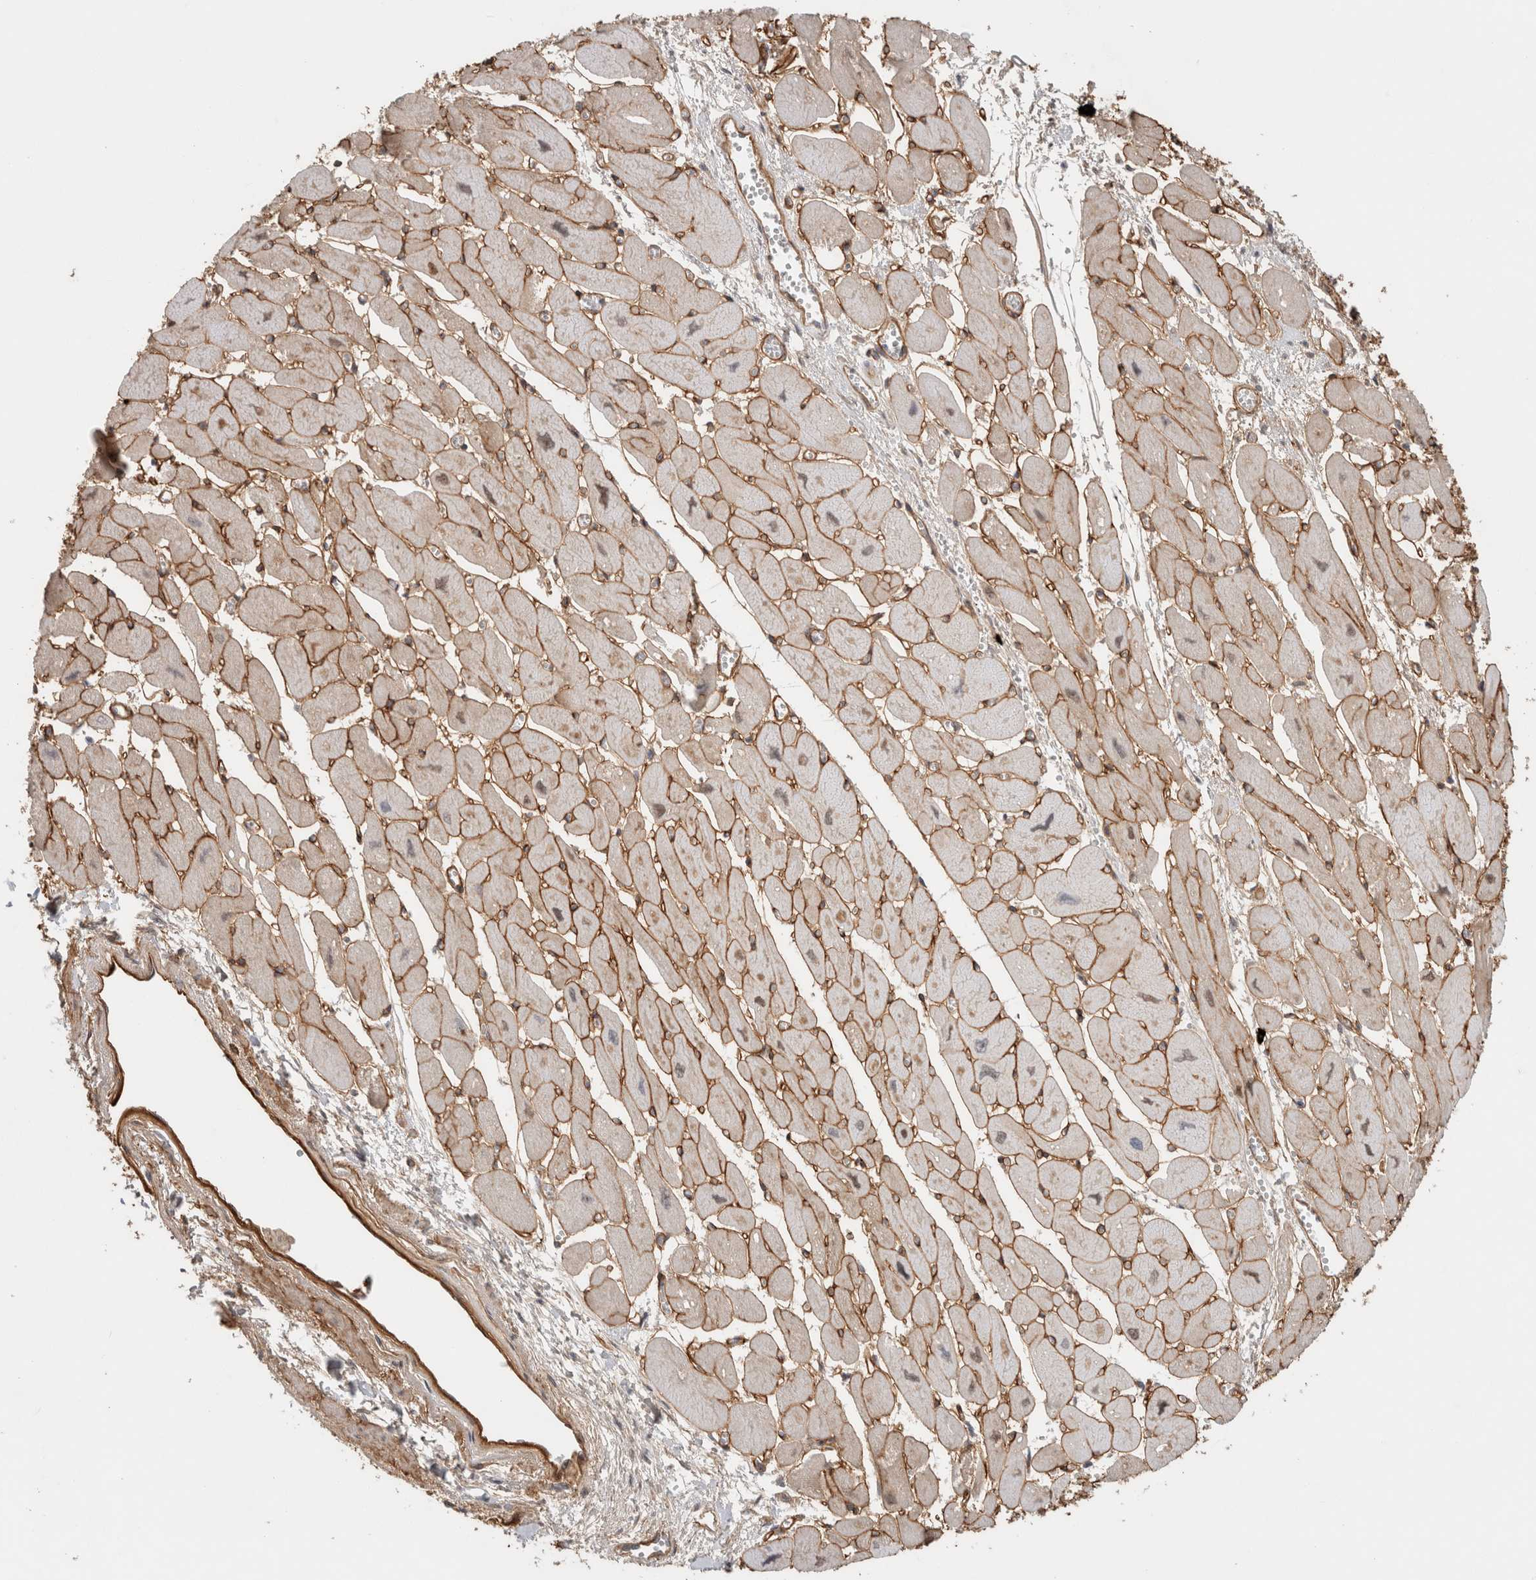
{"staining": {"intensity": "moderate", "quantity": ">75%", "location": "cytoplasmic/membranous,nuclear"}, "tissue": "heart muscle", "cell_type": "Cardiomyocytes", "image_type": "normal", "snomed": [{"axis": "morphology", "description": "Normal tissue, NOS"}, {"axis": "topography", "description": "Heart"}], "caption": "Protein positivity by immunohistochemistry exhibits moderate cytoplasmic/membranous,nuclear expression in approximately >75% of cardiomyocytes in unremarkable heart muscle.", "gene": "HSPG2", "patient": {"sex": "female", "age": 54}}